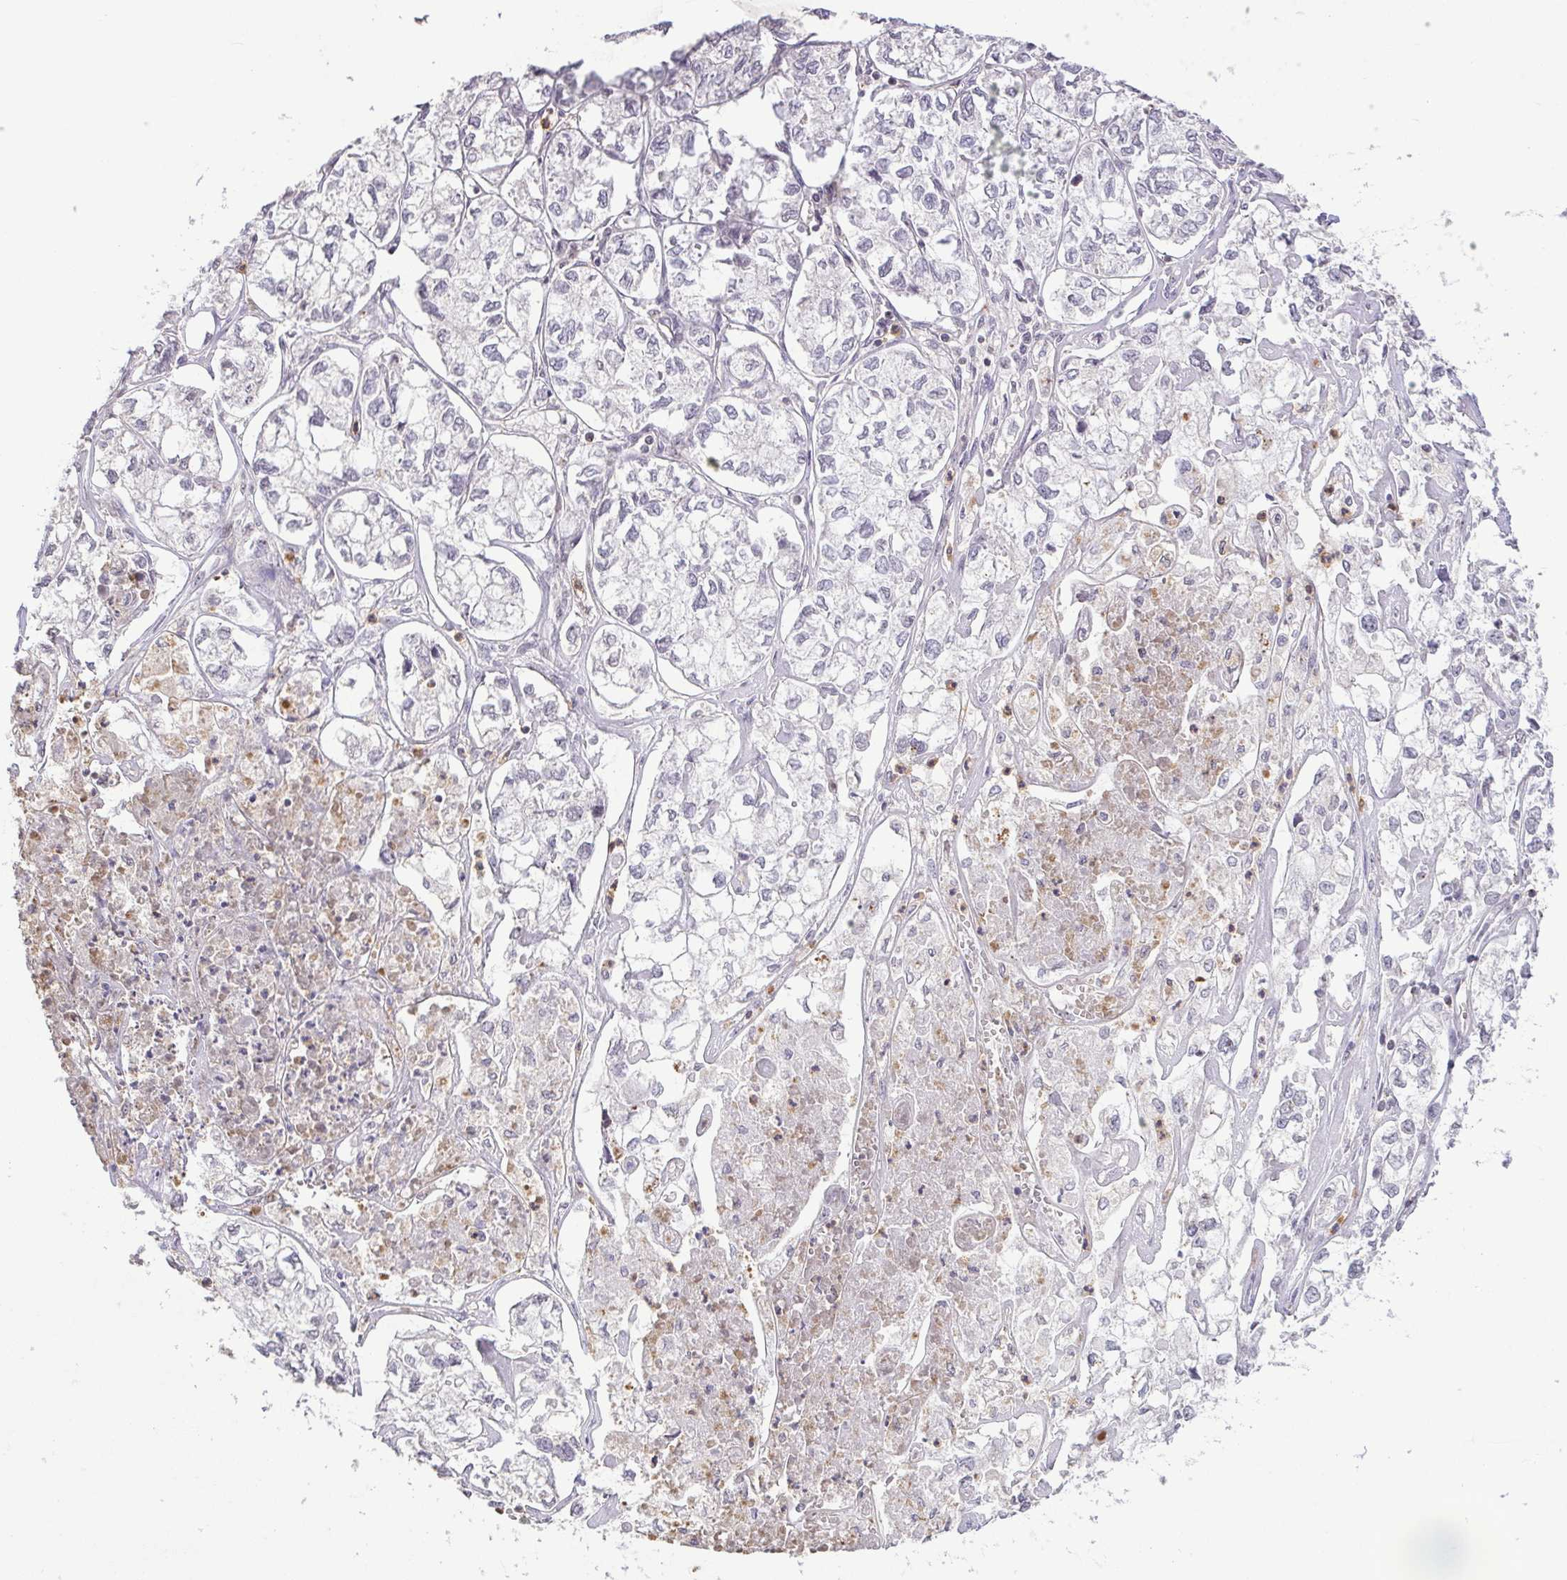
{"staining": {"intensity": "negative", "quantity": "none", "location": "none"}, "tissue": "ovarian cancer", "cell_type": "Tumor cells", "image_type": "cancer", "snomed": [{"axis": "morphology", "description": "Carcinoma, endometroid"}, {"axis": "topography", "description": "Ovary"}], "caption": "Immunohistochemistry image of neoplastic tissue: ovarian cancer (endometroid carcinoma) stained with DAB (3,3'-diaminobenzidine) displays no significant protein positivity in tumor cells.", "gene": "RSL24D1", "patient": {"sex": "female", "age": 64}}